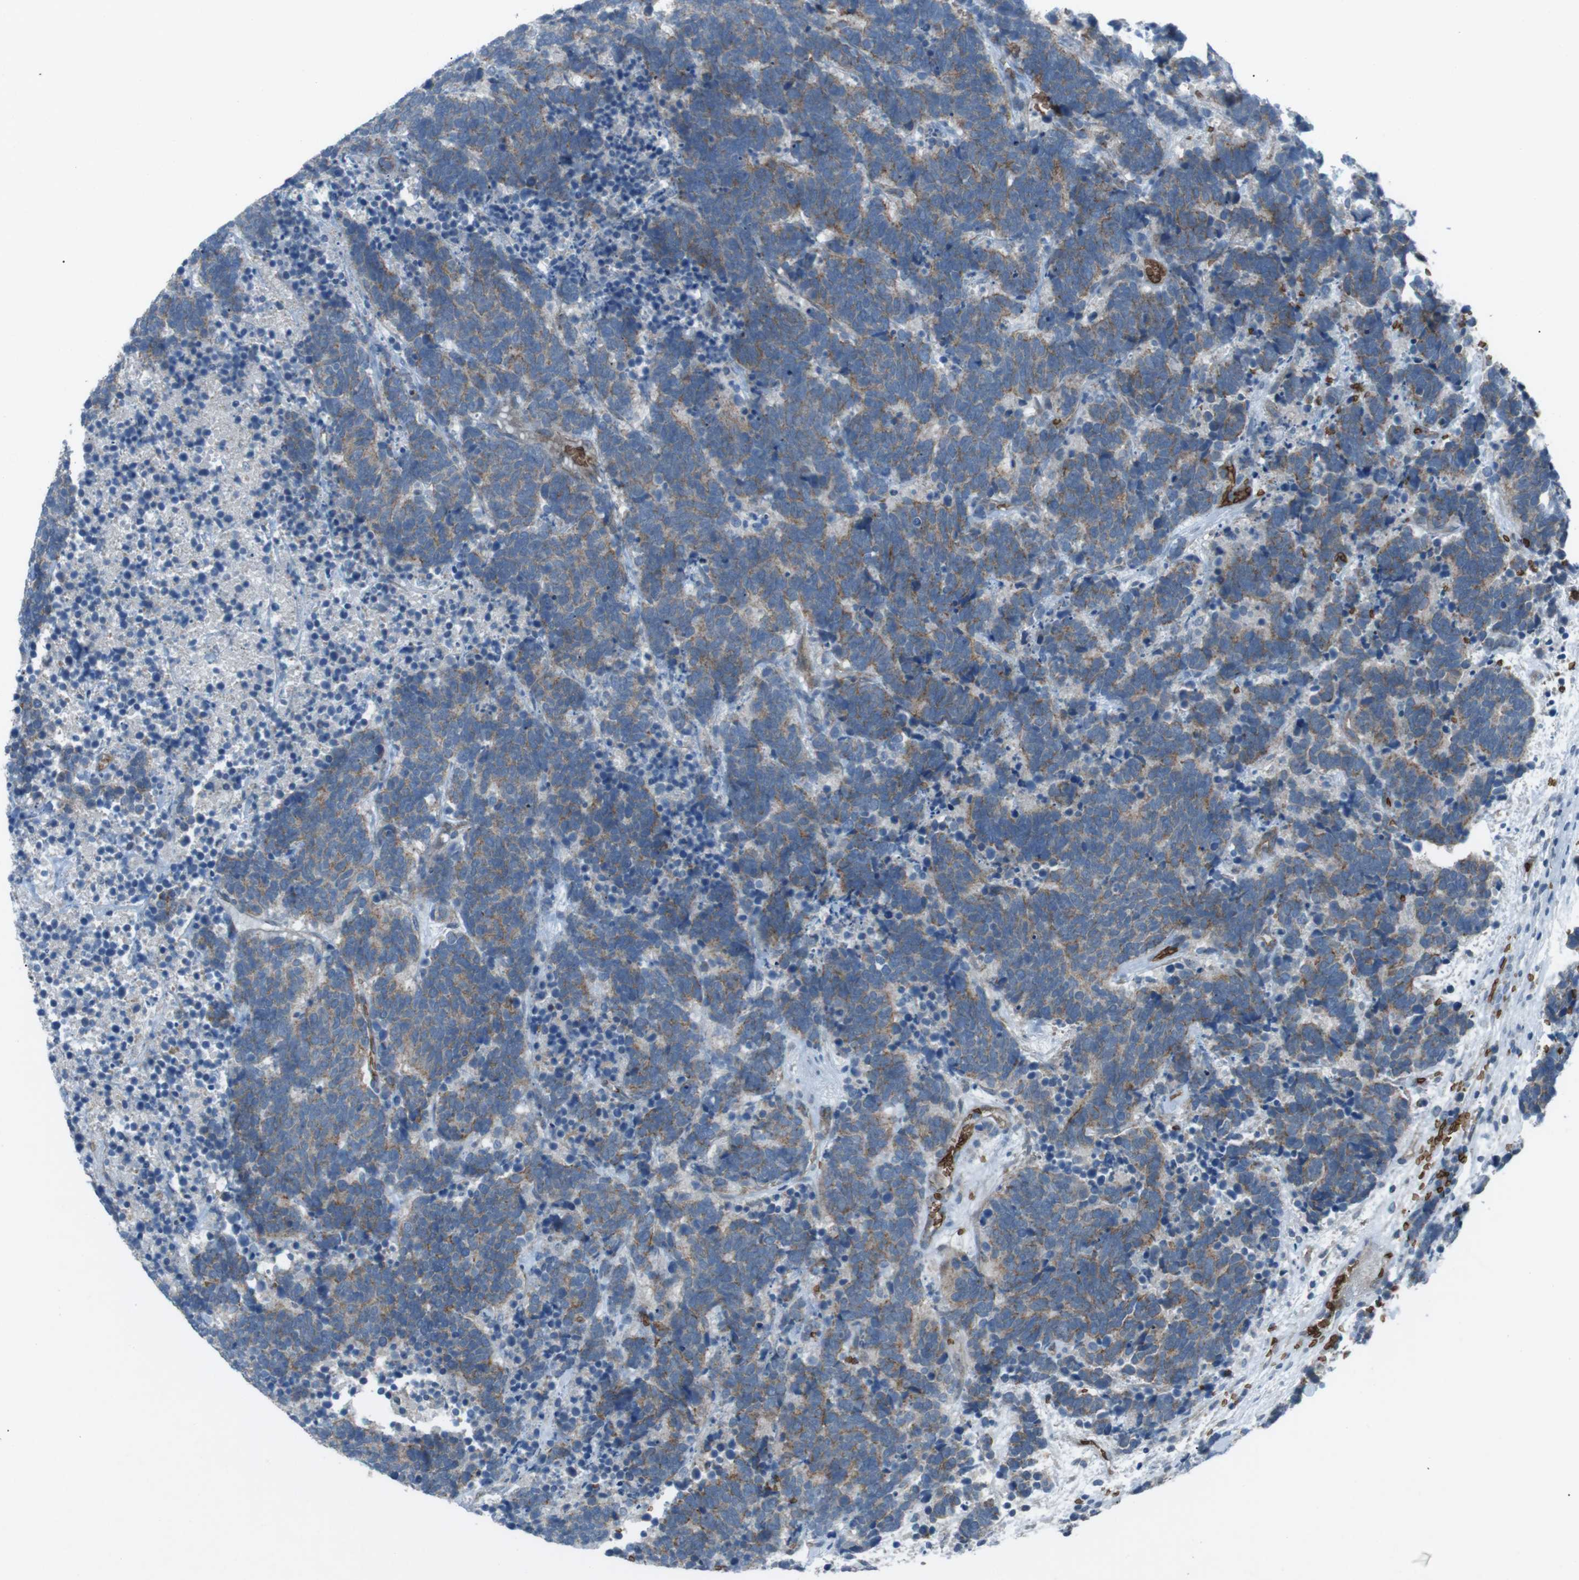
{"staining": {"intensity": "weak", "quantity": ">75%", "location": "cytoplasmic/membranous"}, "tissue": "carcinoid", "cell_type": "Tumor cells", "image_type": "cancer", "snomed": [{"axis": "morphology", "description": "Carcinoma, NOS"}, {"axis": "morphology", "description": "Carcinoid, malignant, NOS"}, {"axis": "topography", "description": "Urinary bladder"}], "caption": "Protein expression analysis of carcinoid demonstrates weak cytoplasmic/membranous positivity in about >75% of tumor cells.", "gene": "SPTA1", "patient": {"sex": "male", "age": 57}}